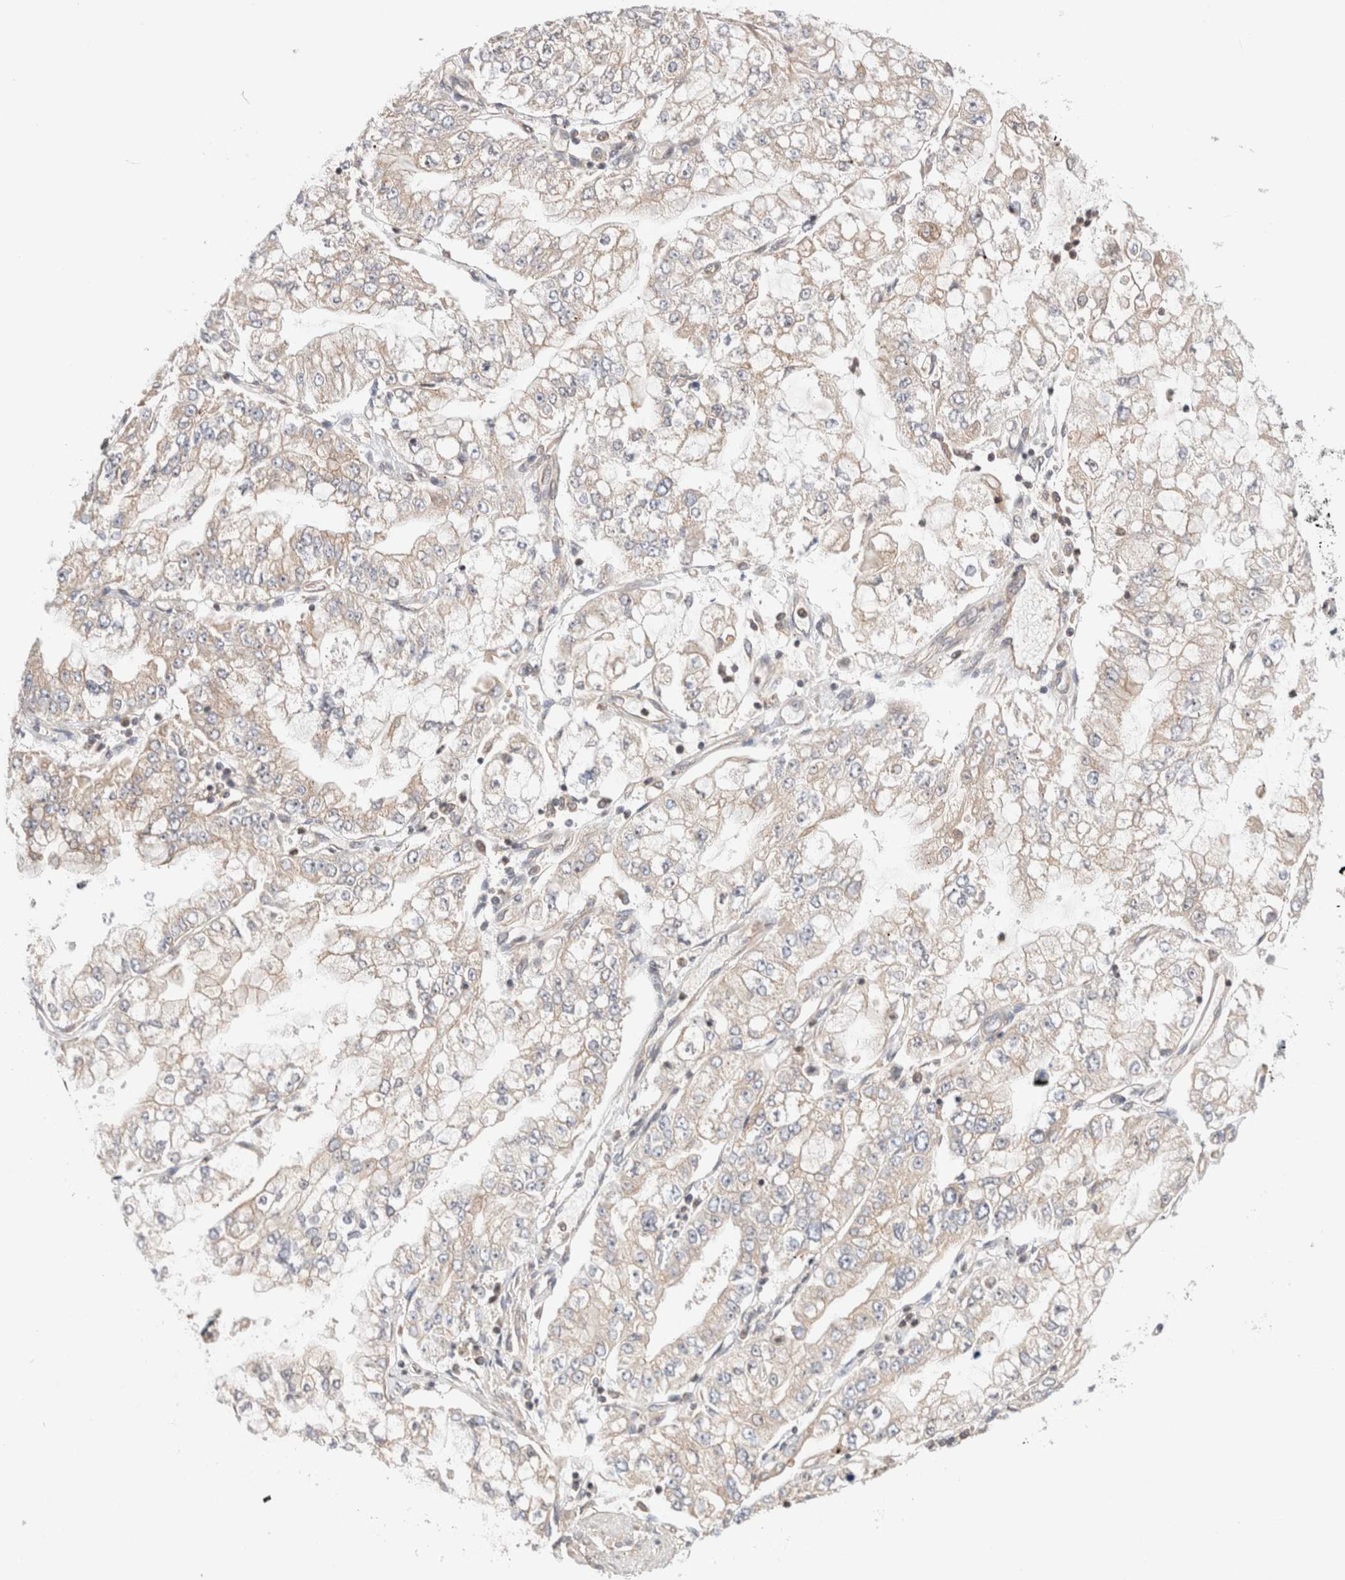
{"staining": {"intensity": "weak", "quantity": "25%-75%", "location": "cytoplasmic/membranous"}, "tissue": "stomach cancer", "cell_type": "Tumor cells", "image_type": "cancer", "snomed": [{"axis": "morphology", "description": "Adenocarcinoma, NOS"}, {"axis": "topography", "description": "Stomach"}], "caption": "Protein staining displays weak cytoplasmic/membranous staining in about 25%-75% of tumor cells in adenocarcinoma (stomach).", "gene": "SIKE1", "patient": {"sex": "male", "age": 76}}